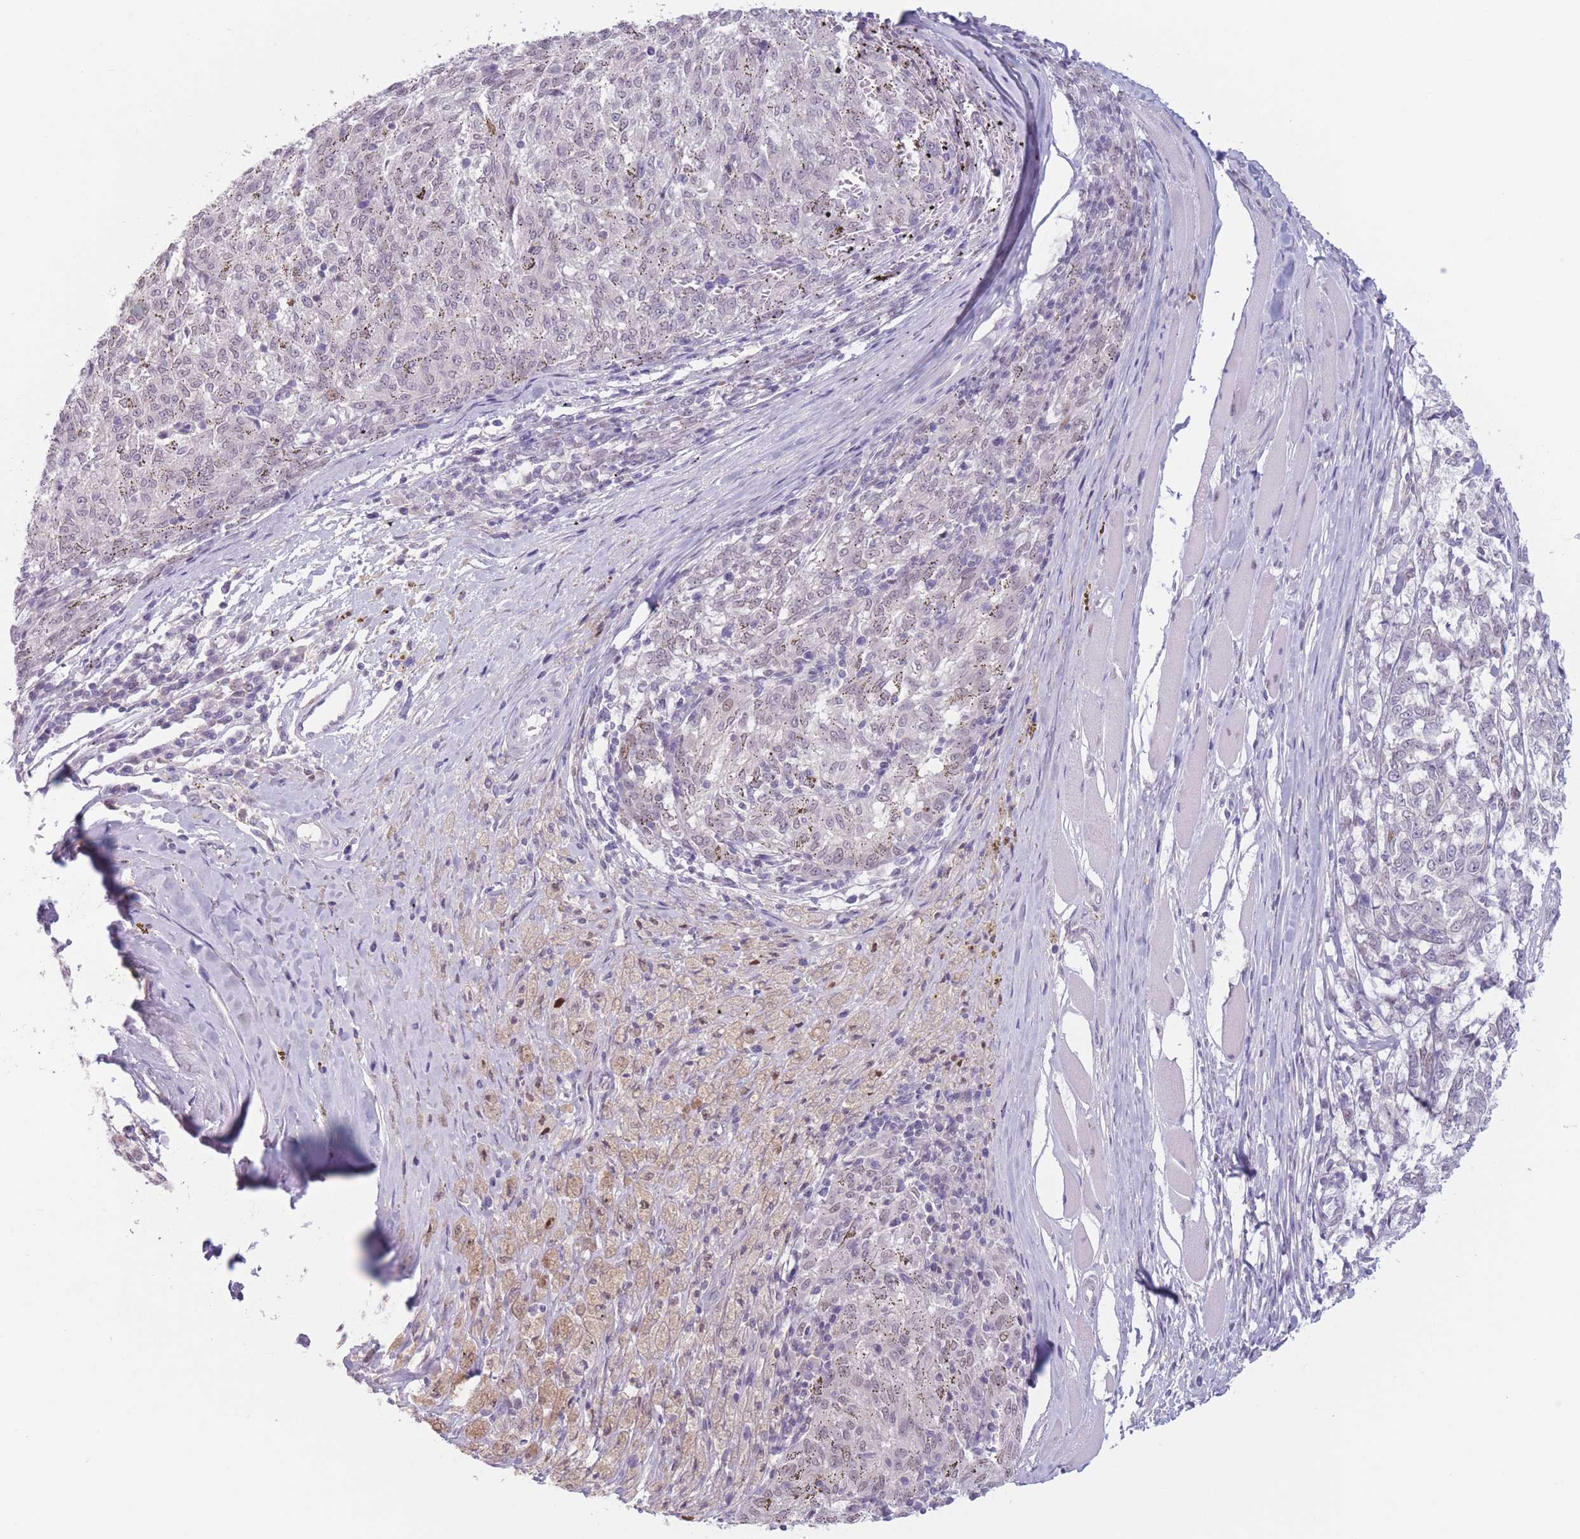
{"staining": {"intensity": "weak", "quantity": "25%-75%", "location": "nuclear"}, "tissue": "melanoma", "cell_type": "Tumor cells", "image_type": "cancer", "snomed": [{"axis": "morphology", "description": "Malignant melanoma, NOS"}, {"axis": "topography", "description": "Skin"}], "caption": "Human melanoma stained for a protein (brown) reveals weak nuclear positive staining in approximately 25%-75% of tumor cells.", "gene": "ZNF439", "patient": {"sex": "female", "age": 72}}